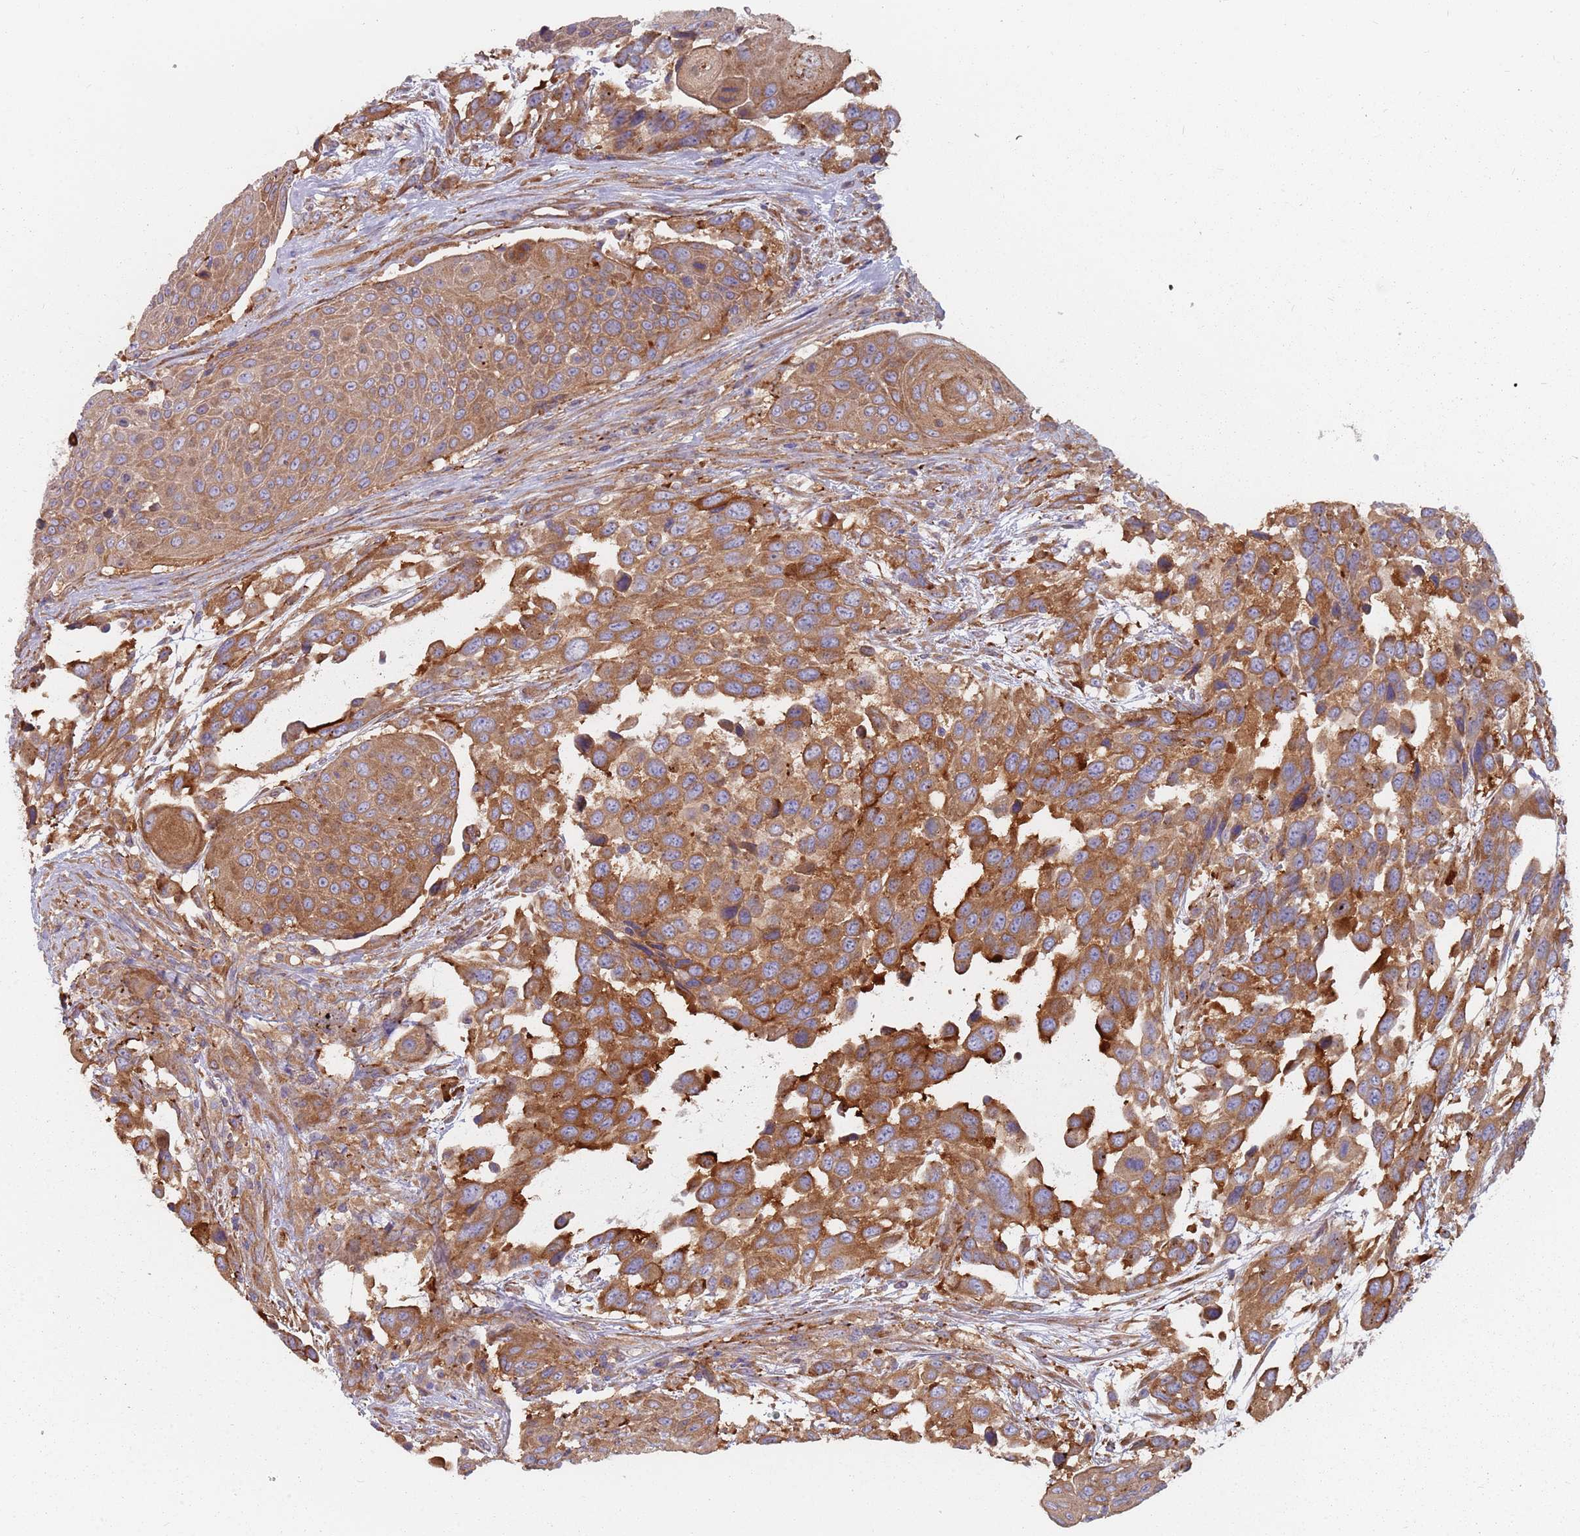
{"staining": {"intensity": "moderate", "quantity": ">75%", "location": "cytoplasmic/membranous"}, "tissue": "urothelial cancer", "cell_type": "Tumor cells", "image_type": "cancer", "snomed": [{"axis": "morphology", "description": "Urothelial carcinoma, High grade"}, {"axis": "topography", "description": "Urinary bladder"}], "caption": "This photomicrograph exhibits urothelial cancer stained with immunohistochemistry (IHC) to label a protein in brown. The cytoplasmic/membranous of tumor cells show moderate positivity for the protein. Nuclei are counter-stained blue.", "gene": "SPDL1", "patient": {"sex": "female", "age": 70}}